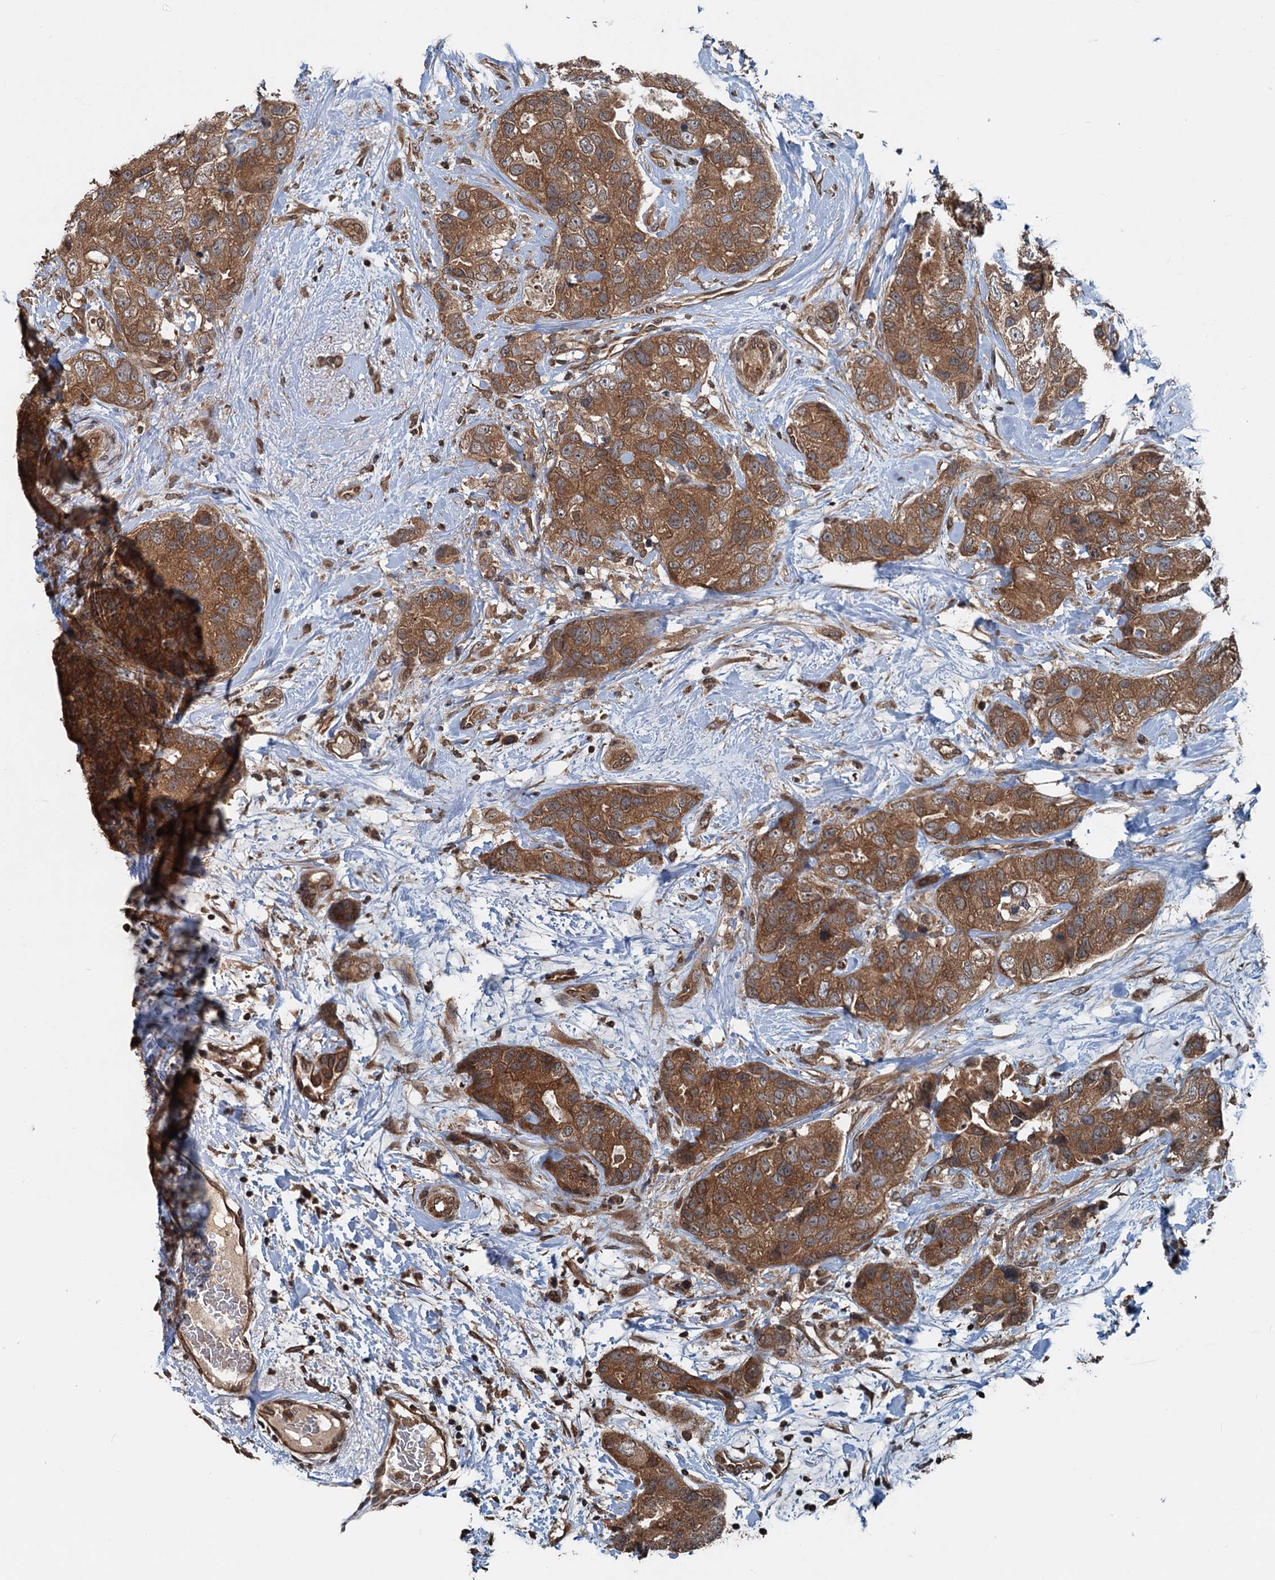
{"staining": {"intensity": "strong", "quantity": ">75%", "location": "cytoplasmic/membranous"}, "tissue": "breast cancer", "cell_type": "Tumor cells", "image_type": "cancer", "snomed": [{"axis": "morphology", "description": "Duct carcinoma"}, {"axis": "topography", "description": "Breast"}], "caption": "This micrograph reveals IHC staining of breast cancer (intraductal carcinoma), with high strong cytoplasmic/membranous expression in approximately >75% of tumor cells.", "gene": "N4BP2L2", "patient": {"sex": "female", "age": 62}}